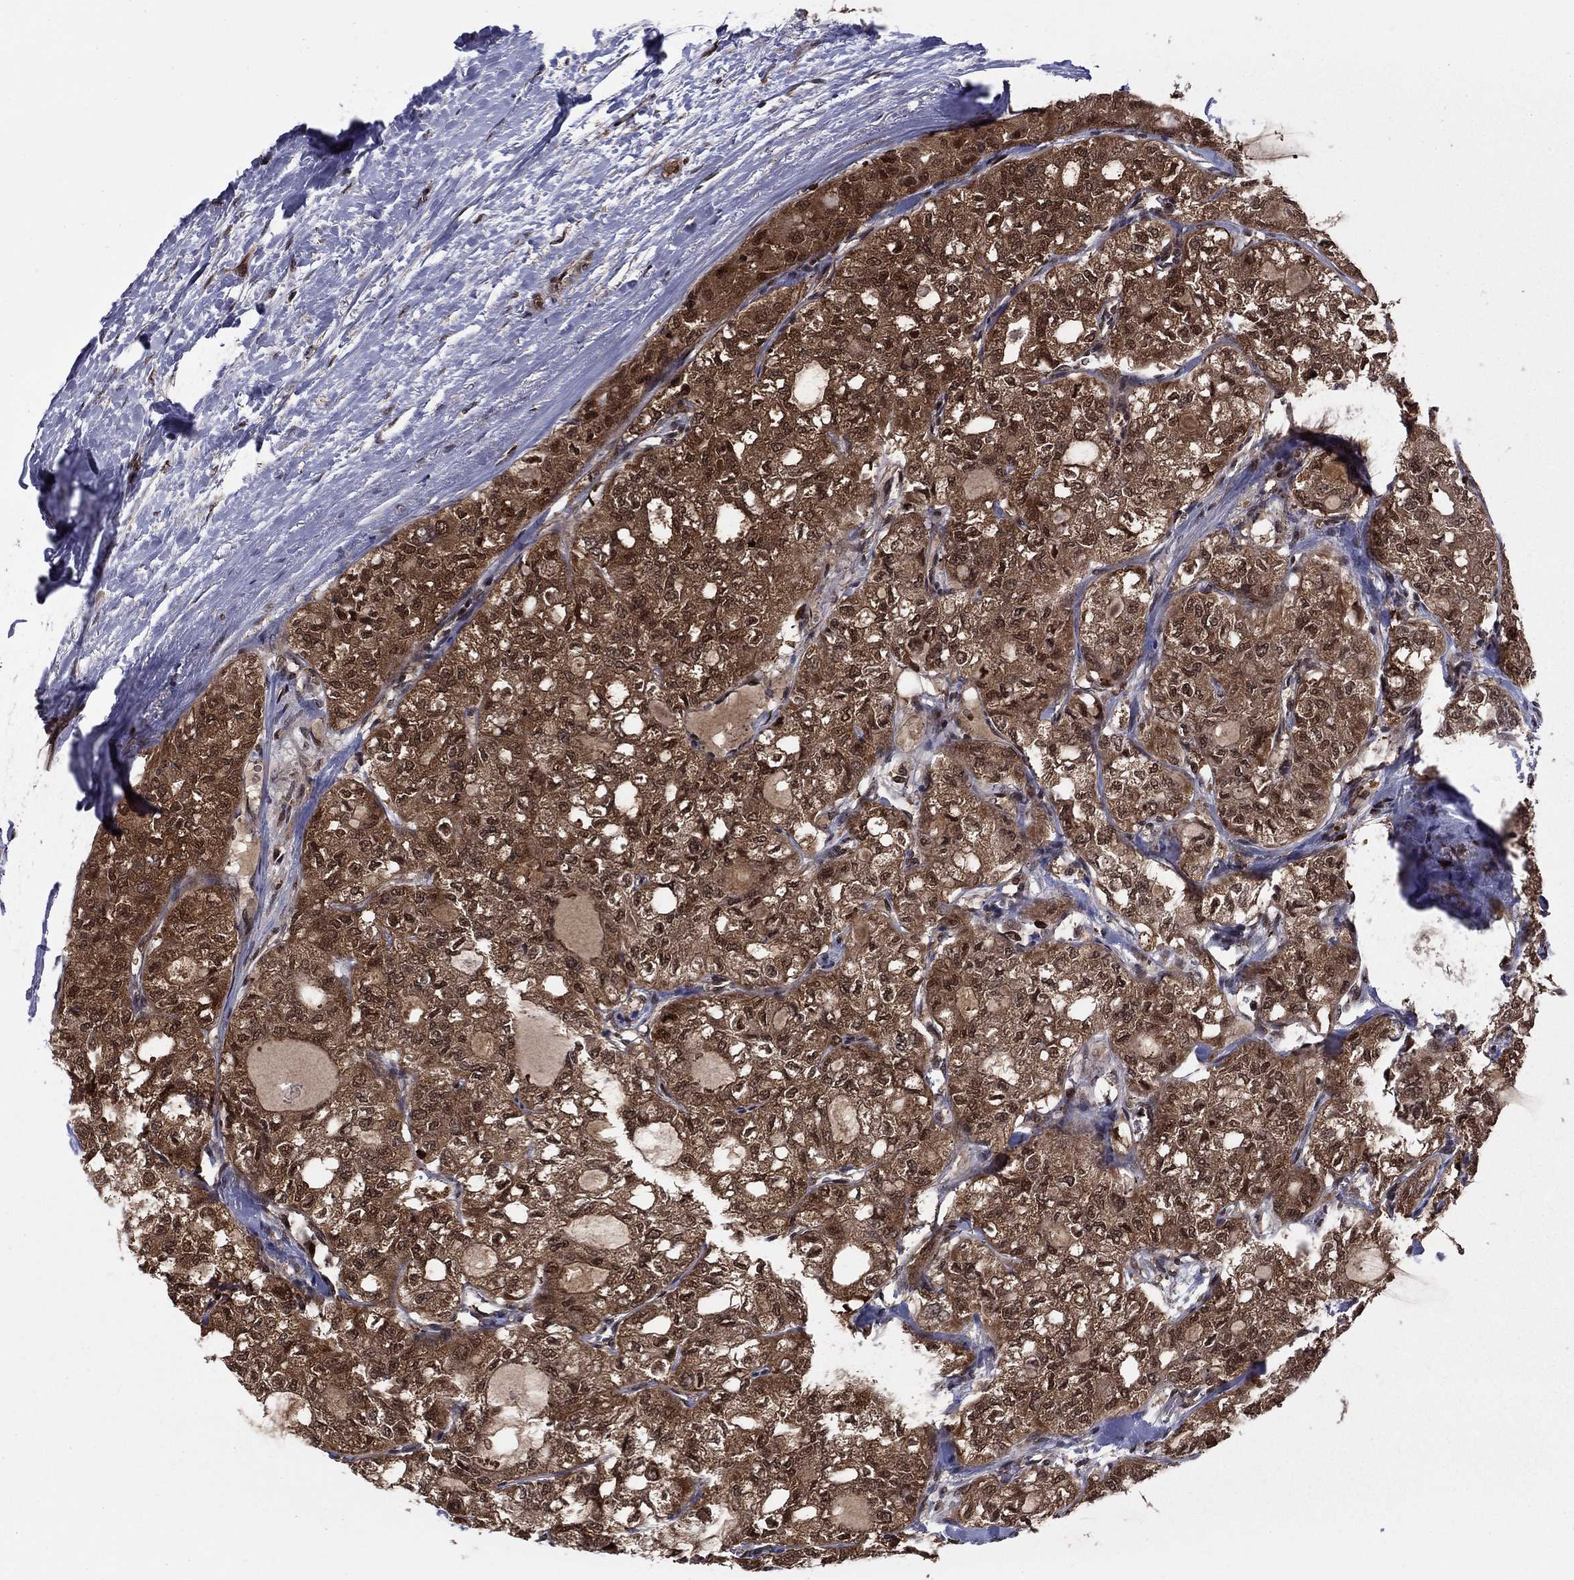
{"staining": {"intensity": "moderate", "quantity": "25%-75%", "location": "cytoplasmic/membranous,nuclear"}, "tissue": "thyroid cancer", "cell_type": "Tumor cells", "image_type": "cancer", "snomed": [{"axis": "morphology", "description": "Follicular adenoma carcinoma, NOS"}, {"axis": "topography", "description": "Thyroid gland"}], "caption": "Thyroid follicular adenoma carcinoma stained with a brown dye reveals moderate cytoplasmic/membranous and nuclear positive staining in approximately 25%-75% of tumor cells.", "gene": "PSMD2", "patient": {"sex": "male", "age": 75}}